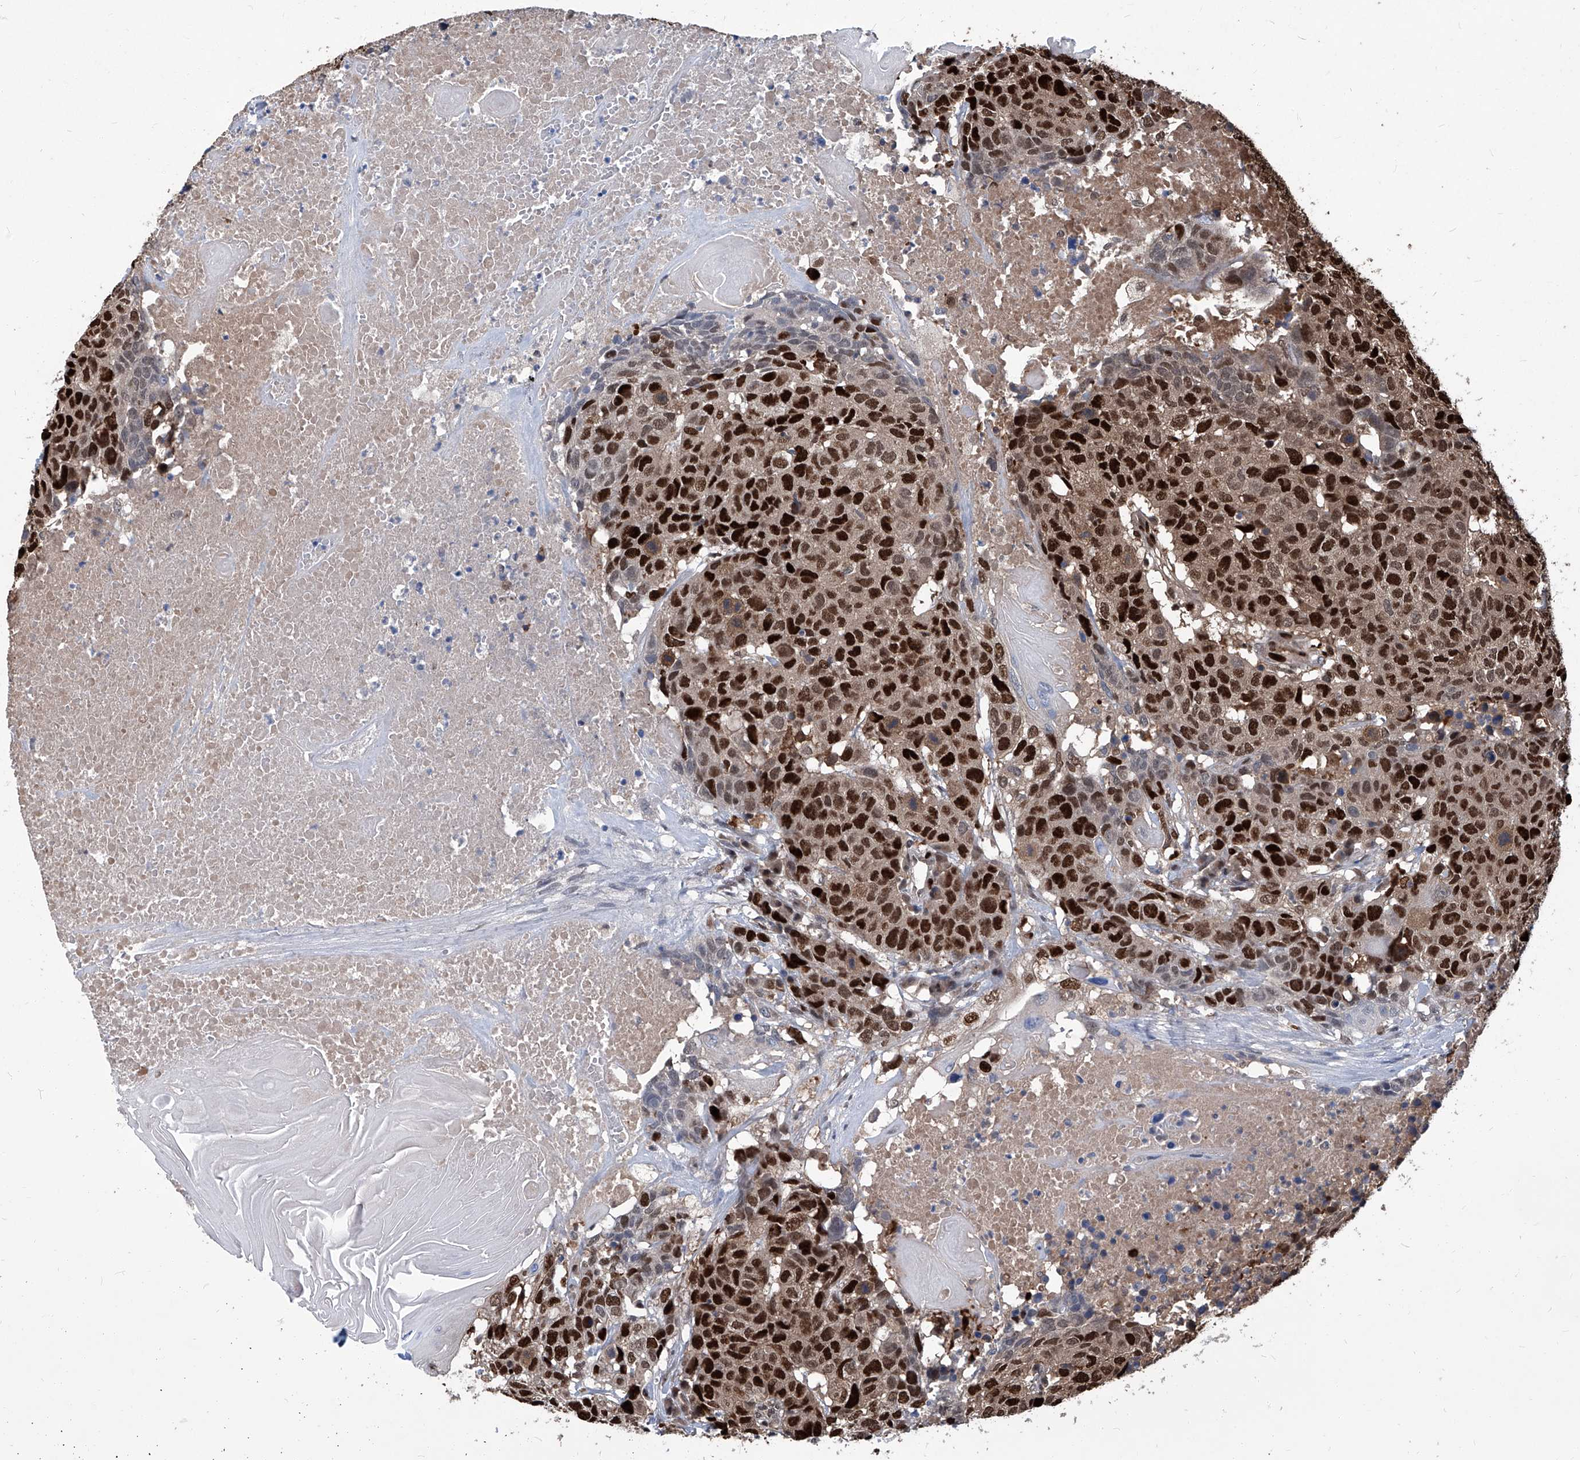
{"staining": {"intensity": "strong", "quantity": ">75%", "location": "nuclear"}, "tissue": "head and neck cancer", "cell_type": "Tumor cells", "image_type": "cancer", "snomed": [{"axis": "morphology", "description": "Squamous cell carcinoma, NOS"}, {"axis": "topography", "description": "Head-Neck"}], "caption": "A brown stain shows strong nuclear staining of a protein in head and neck squamous cell carcinoma tumor cells.", "gene": "PCNA", "patient": {"sex": "male", "age": 66}}